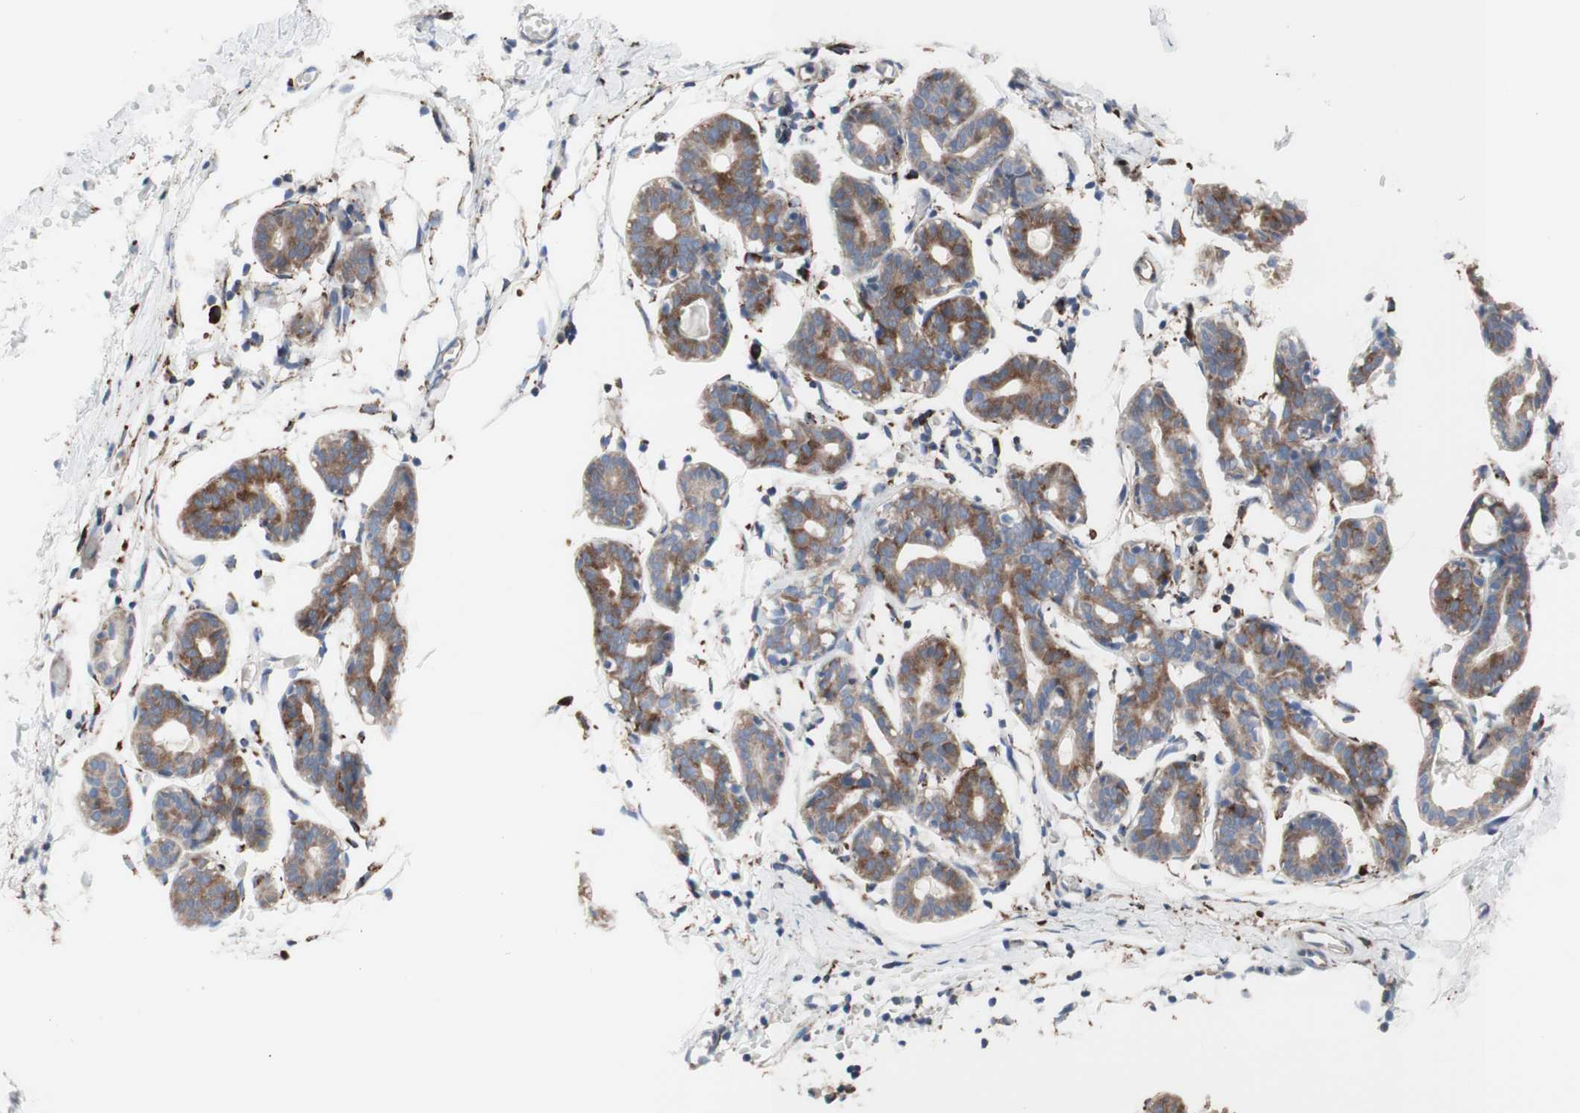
{"staining": {"intensity": "negative", "quantity": "none", "location": "none"}, "tissue": "breast", "cell_type": "Adipocytes", "image_type": "normal", "snomed": [{"axis": "morphology", "description": "Normal tissue, NOS"}, {"axis": "topography", "description": "Breast"}], "caption": "The photomicrograph exhibits no staining of adipocytes in unremarkable breast.", "gene": "AGPAT5", "patient": {"sex": "female", "age": 27}}